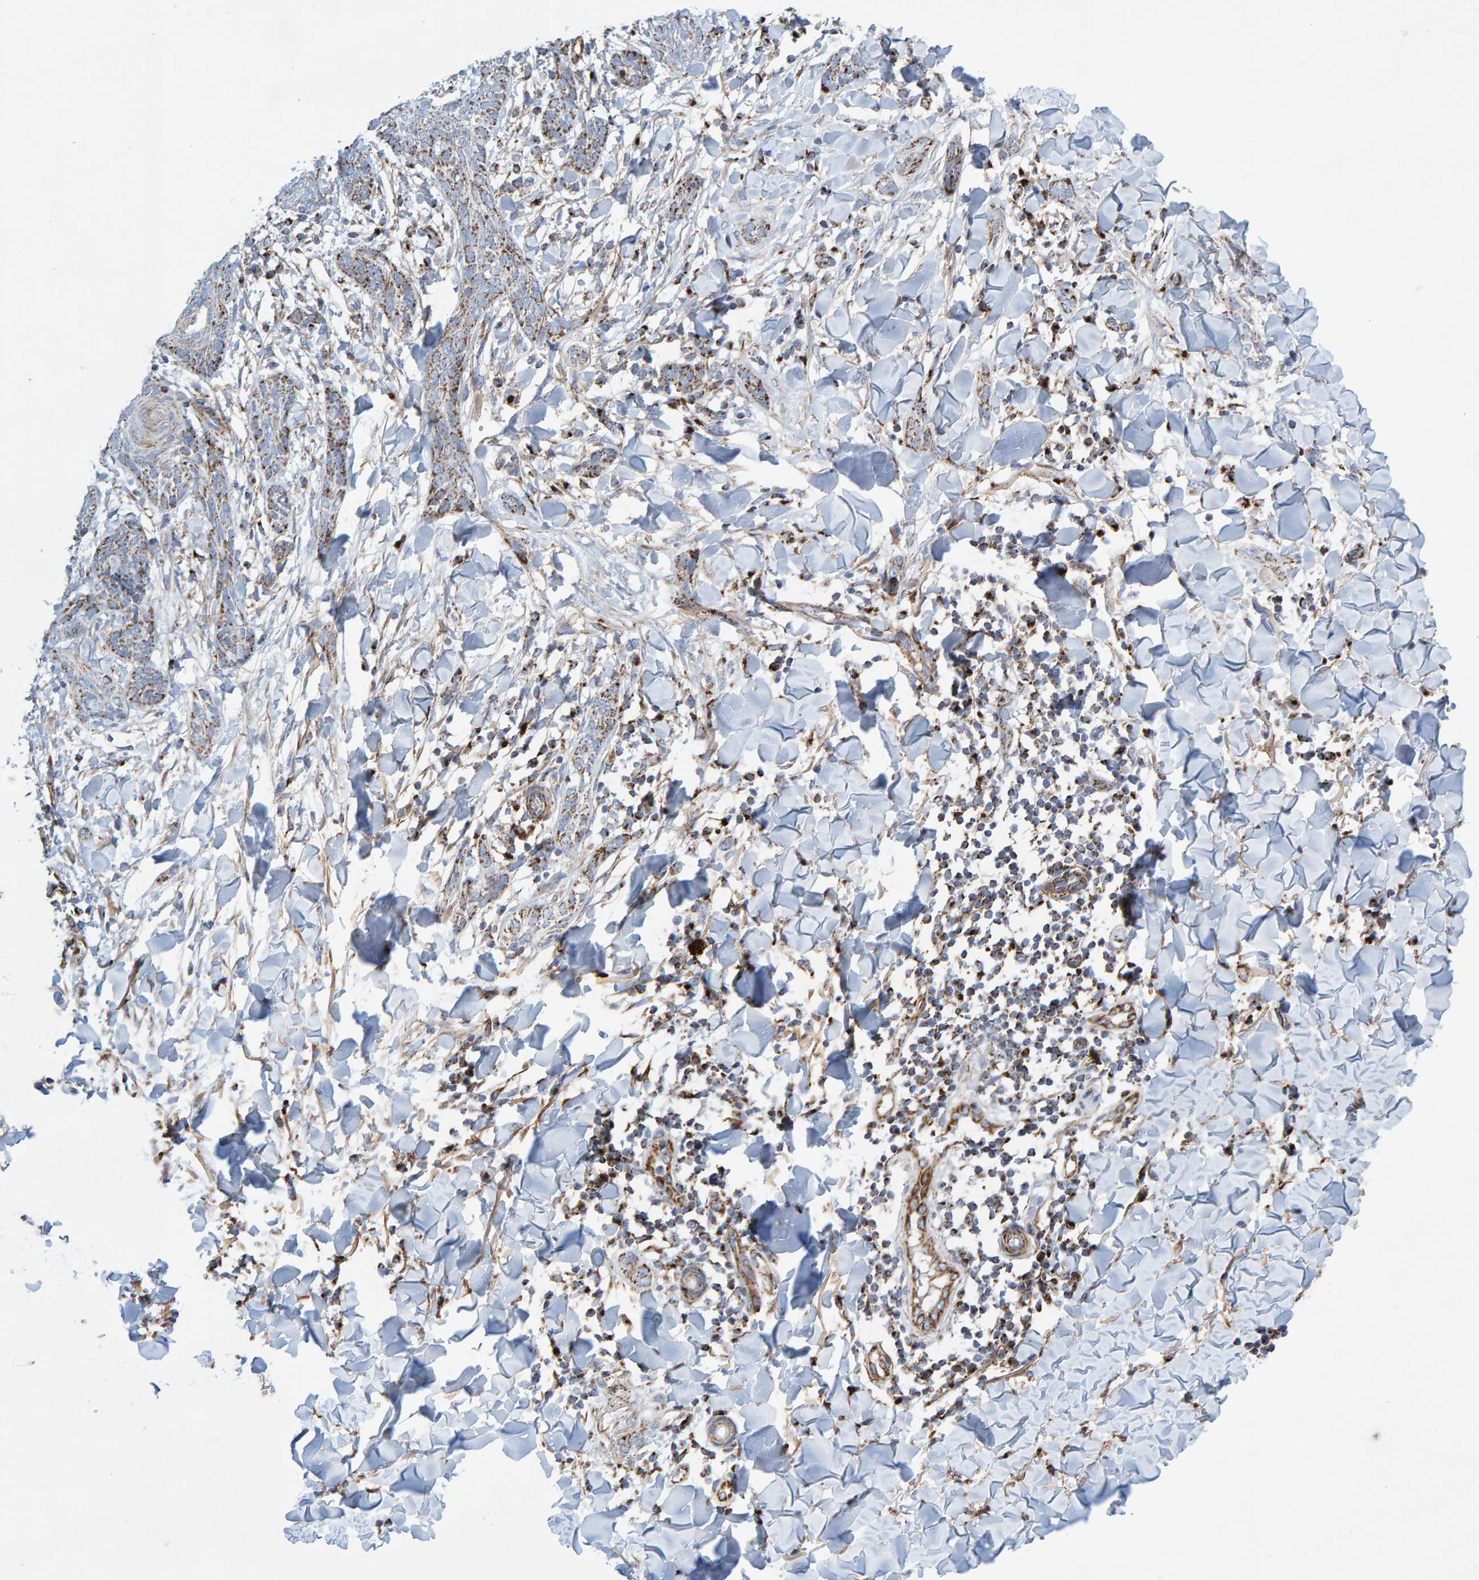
{"staining": {"intensity": "moderate", "quantity": ">75%", "location": "cytoplasmic/membranous"}, "tissue": "skin cancer", "cell_type": "Tumor cells", "image_type": "cancer", "snomed": [{"axis": "morphology", "description": "Basal cell carcinoma"}, {"axis": "topography", "description": "Skin"}], "caption": "Immunohistochemistry (IHC) histopathology image of skin cancer (basal cell carcinoma) stained for a protein (brown), which shows medium levels of moderate cytoplasmic/membranous staining in approximately >75% of tumor cells.", "gene": "GGTA1", "patient": {"sex": "female", "age": 59}}